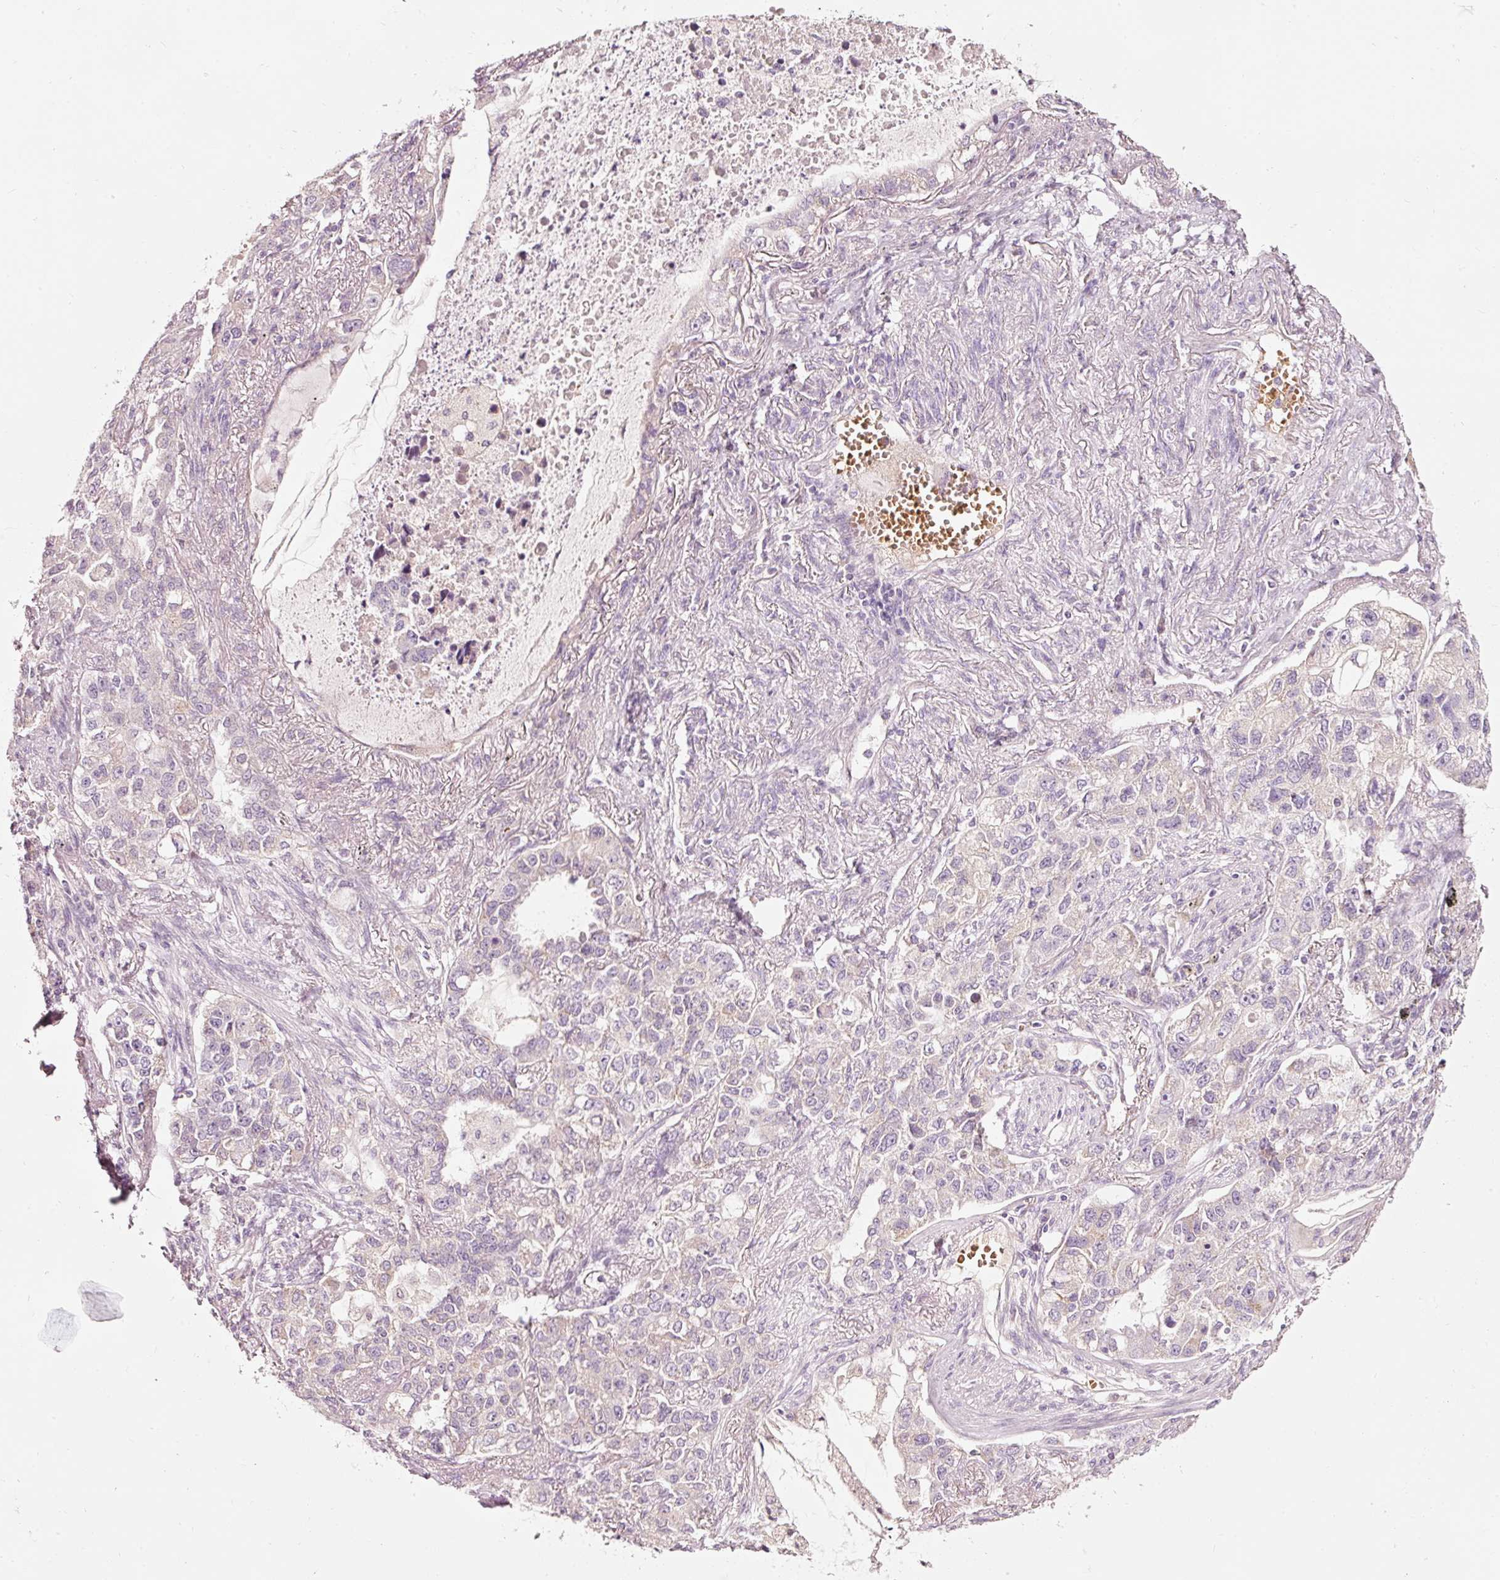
{"staining": {"intensity": "negative", "quantity": "none", "location": "none"}, "tissue": "lung cancer", "cell_type": "Tumor cells", "image_type": "cancer", "snomed": [{"axis": "morphology", "description": "Adenocarcinoma, NOS"}, {"axis": "topography", "description": "Lung"}], "caption": "DAB (3,3'-diaminobenzidine) immunohistochemical staining of adenocarcinoma (lung) shows no significant positivity in tumor cells.", "gene": "LDHAL6B", "patient": {"sex": "male", "age": 49}}